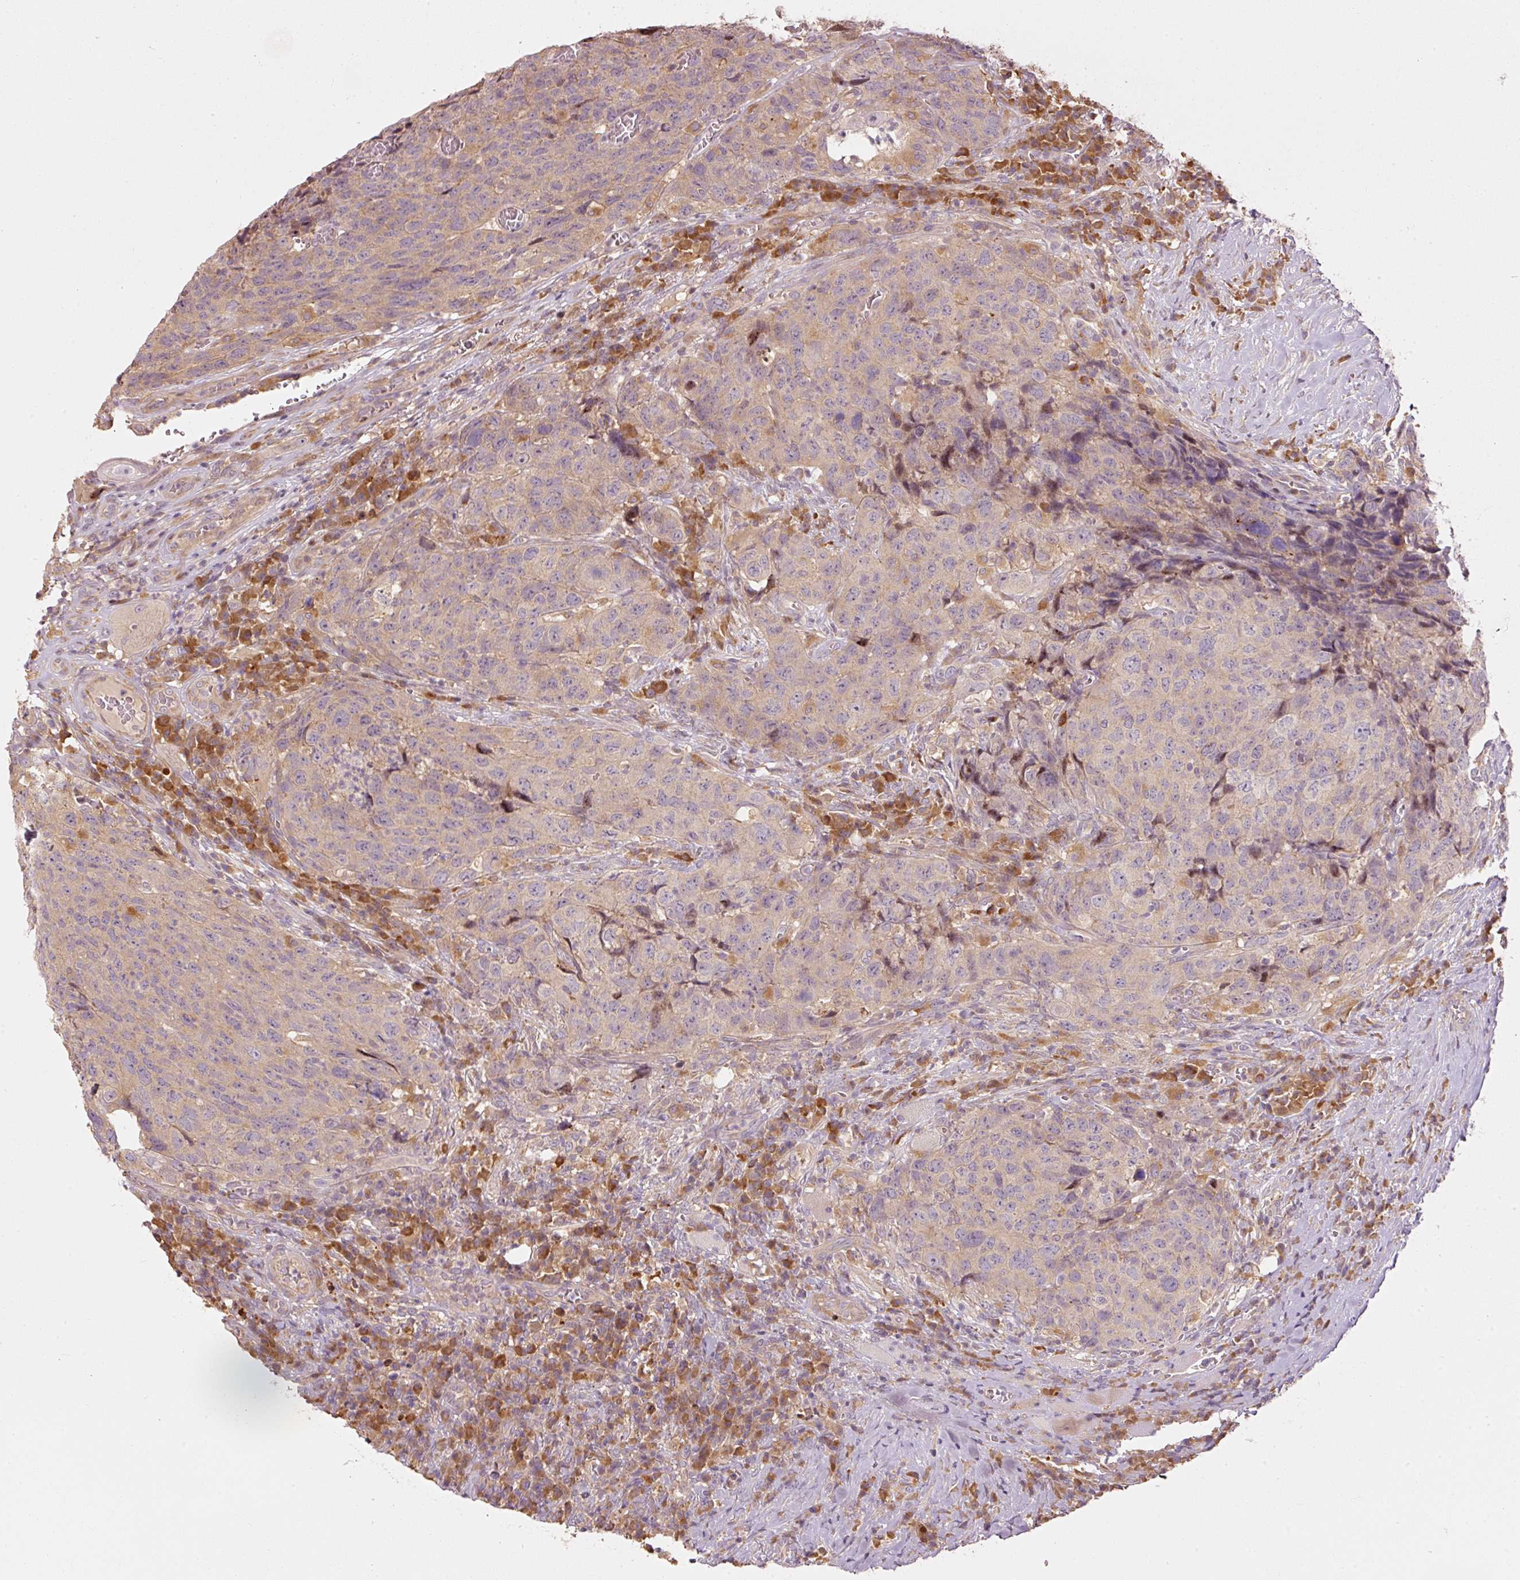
{"staining": {"intensity": "weak", "quantity": "25%-75%", "location": "cytoplasmic/membranous"}, "tissue": "head and neck cancer", "cell_type": "Tumor cells", "image_type": "cancer", "snomed": [{"axis": "morphology", "description": "Squamous cell carcinoma, NOS"}, {"axis": "topography", "description": "Head-Neck"}], "caption": "Immunohistochemistry (IHC) (DAB (3,3'-diaminobenzidine)) staining of head and neck cancer demonstrates weak cytoplasmic/membranous protein staining in about 25%-75% of tumor cells. The protein is shown in brown color, while the nuclei are stained blue.", "gene": "MAP10", "patient": {"sex": "male", "age": 66}}